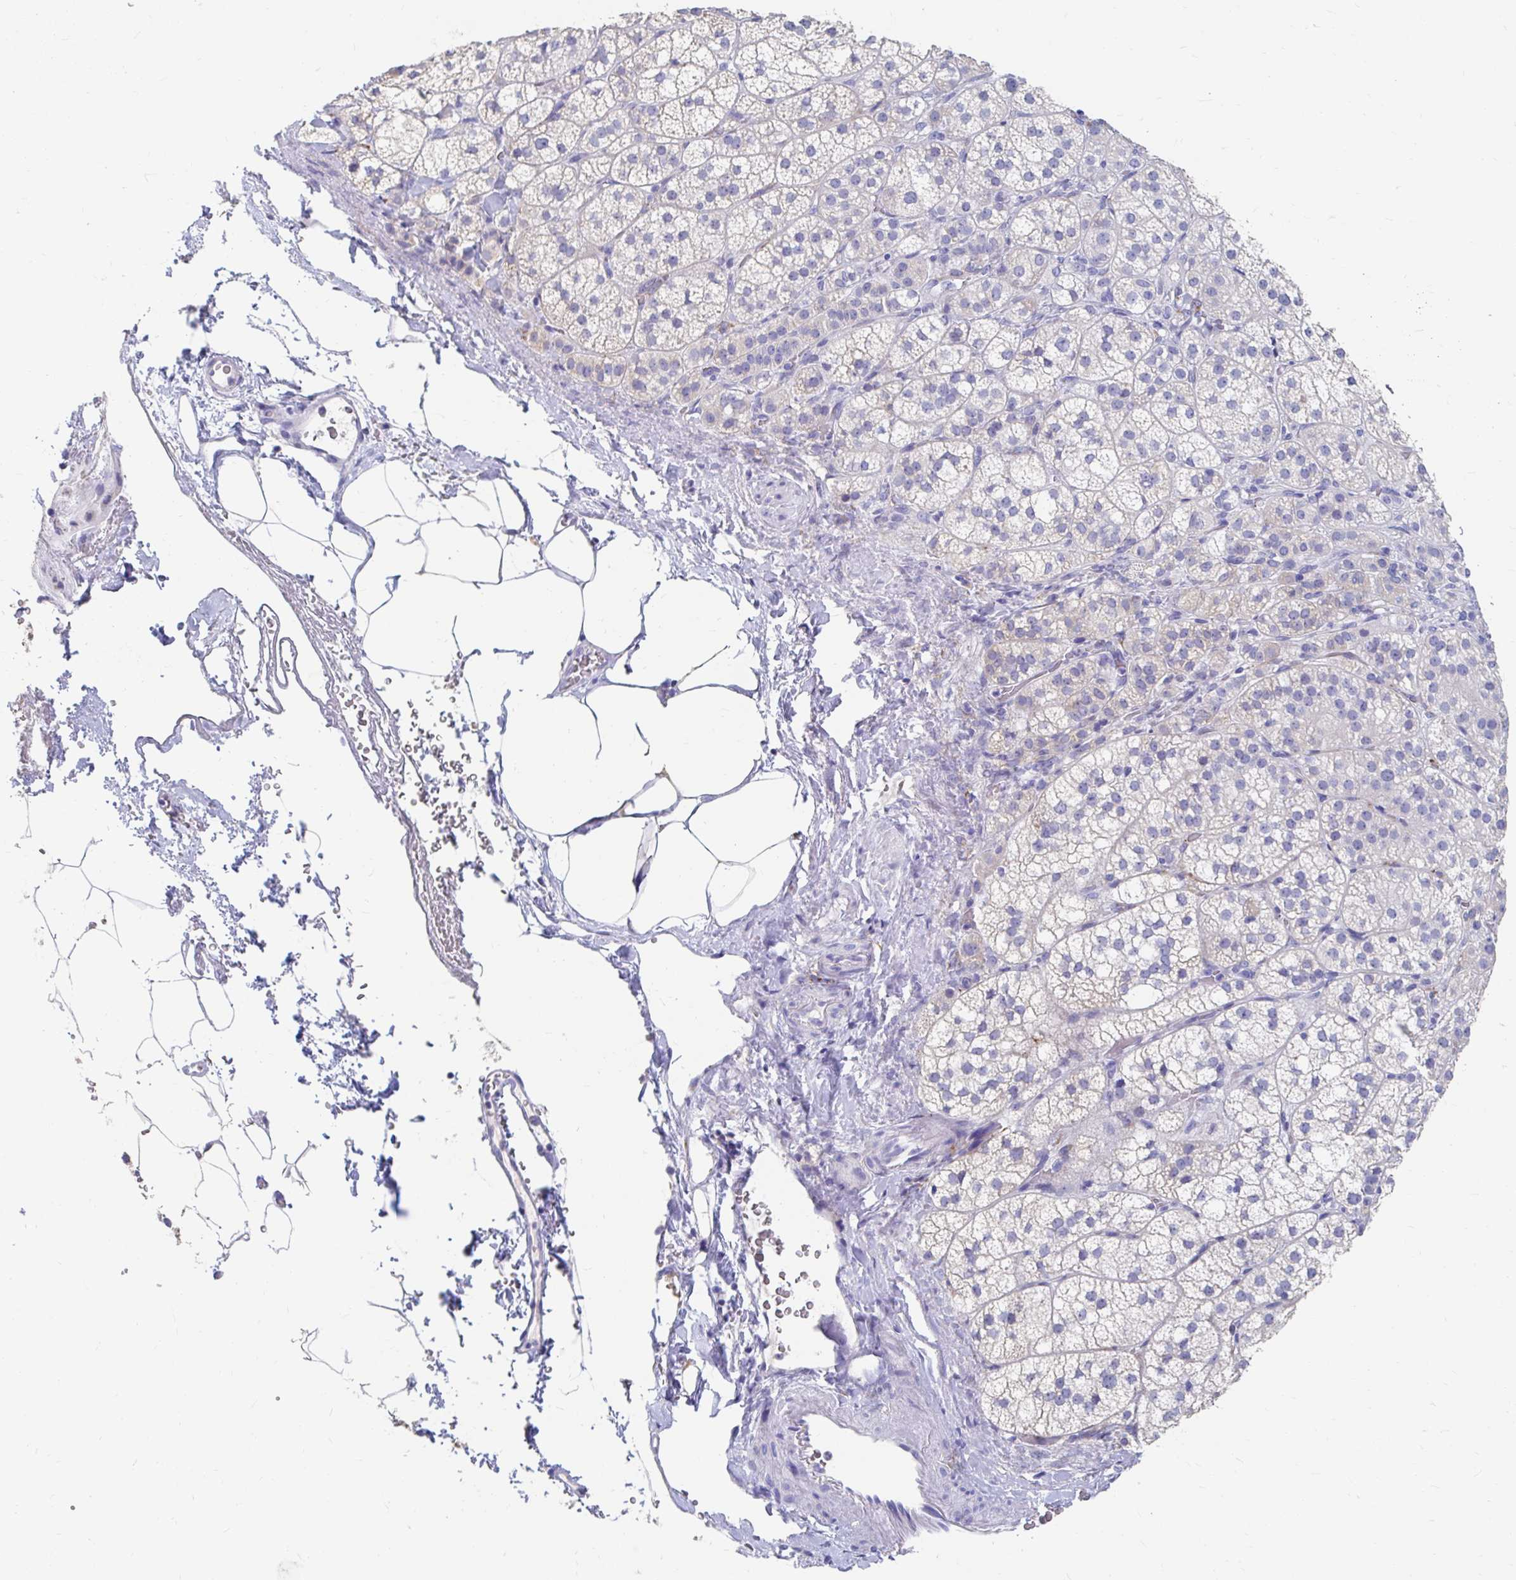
{"staining": {"intensity": "negative", "quantity": "none", "location": "none"}, "tissue": "adrenal gland", "cell_type": "Glandular cells", "image_type": "normal", "snomed": [{"axis": "morphology", "description": "Normal tissue, NOS"}, {"axis": "topography", "description": "Adrenal gland"}], "caption": "An image of adrenal gland stained for a protein reveals no brown staining in glandular cells. Brightfield microscopy of IHC stained with DAB (brown) and hematoxylin (blue), captured at high magnification.", "gene": "LAMC3", "patient": {"sex": "female", "age": 60}}